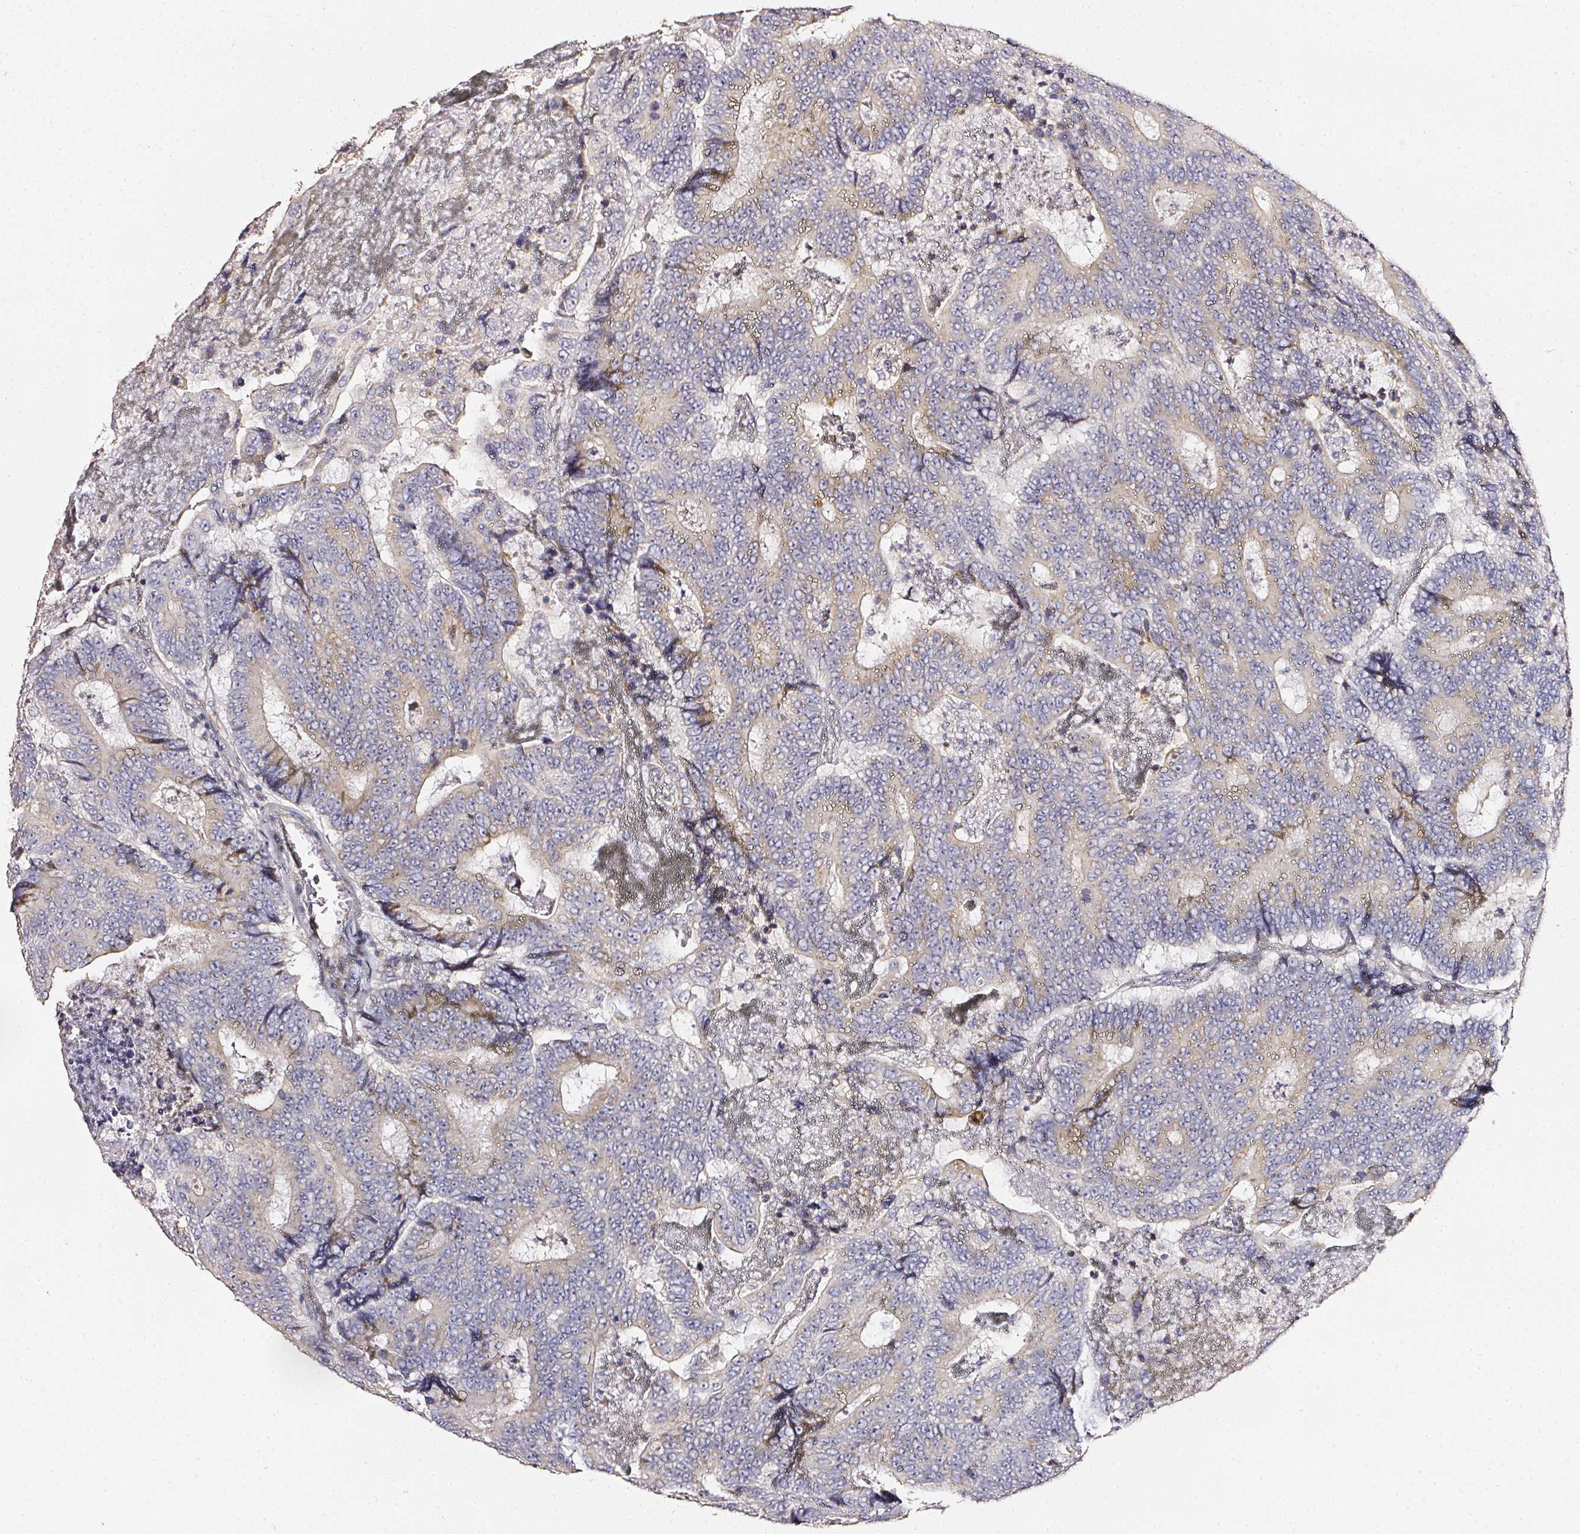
{"staining": {"intensity": "moderate", "quantity": "<25%", "location": "cytoplasmic/membranous"}, "tissue": "colorectal cancer", "cell_type": "Tumor cells", "image_type": "cancer", "snomed": [{"axis": "morphology", "description": "Adenocarcinoma, NOS"}, {"axis": "topography", "description": "Colon"}], "caption": "Immunohistochemical staining of human colorectal cancer reveals low levels of moderate cytoplasmic/membranous expression in approximately <25% of tumor cells. (Brightfield microscopy of DAB IHC at high magnification).", "gene": "NTRK1", "patient": {"sex": "male", "age": 83}}